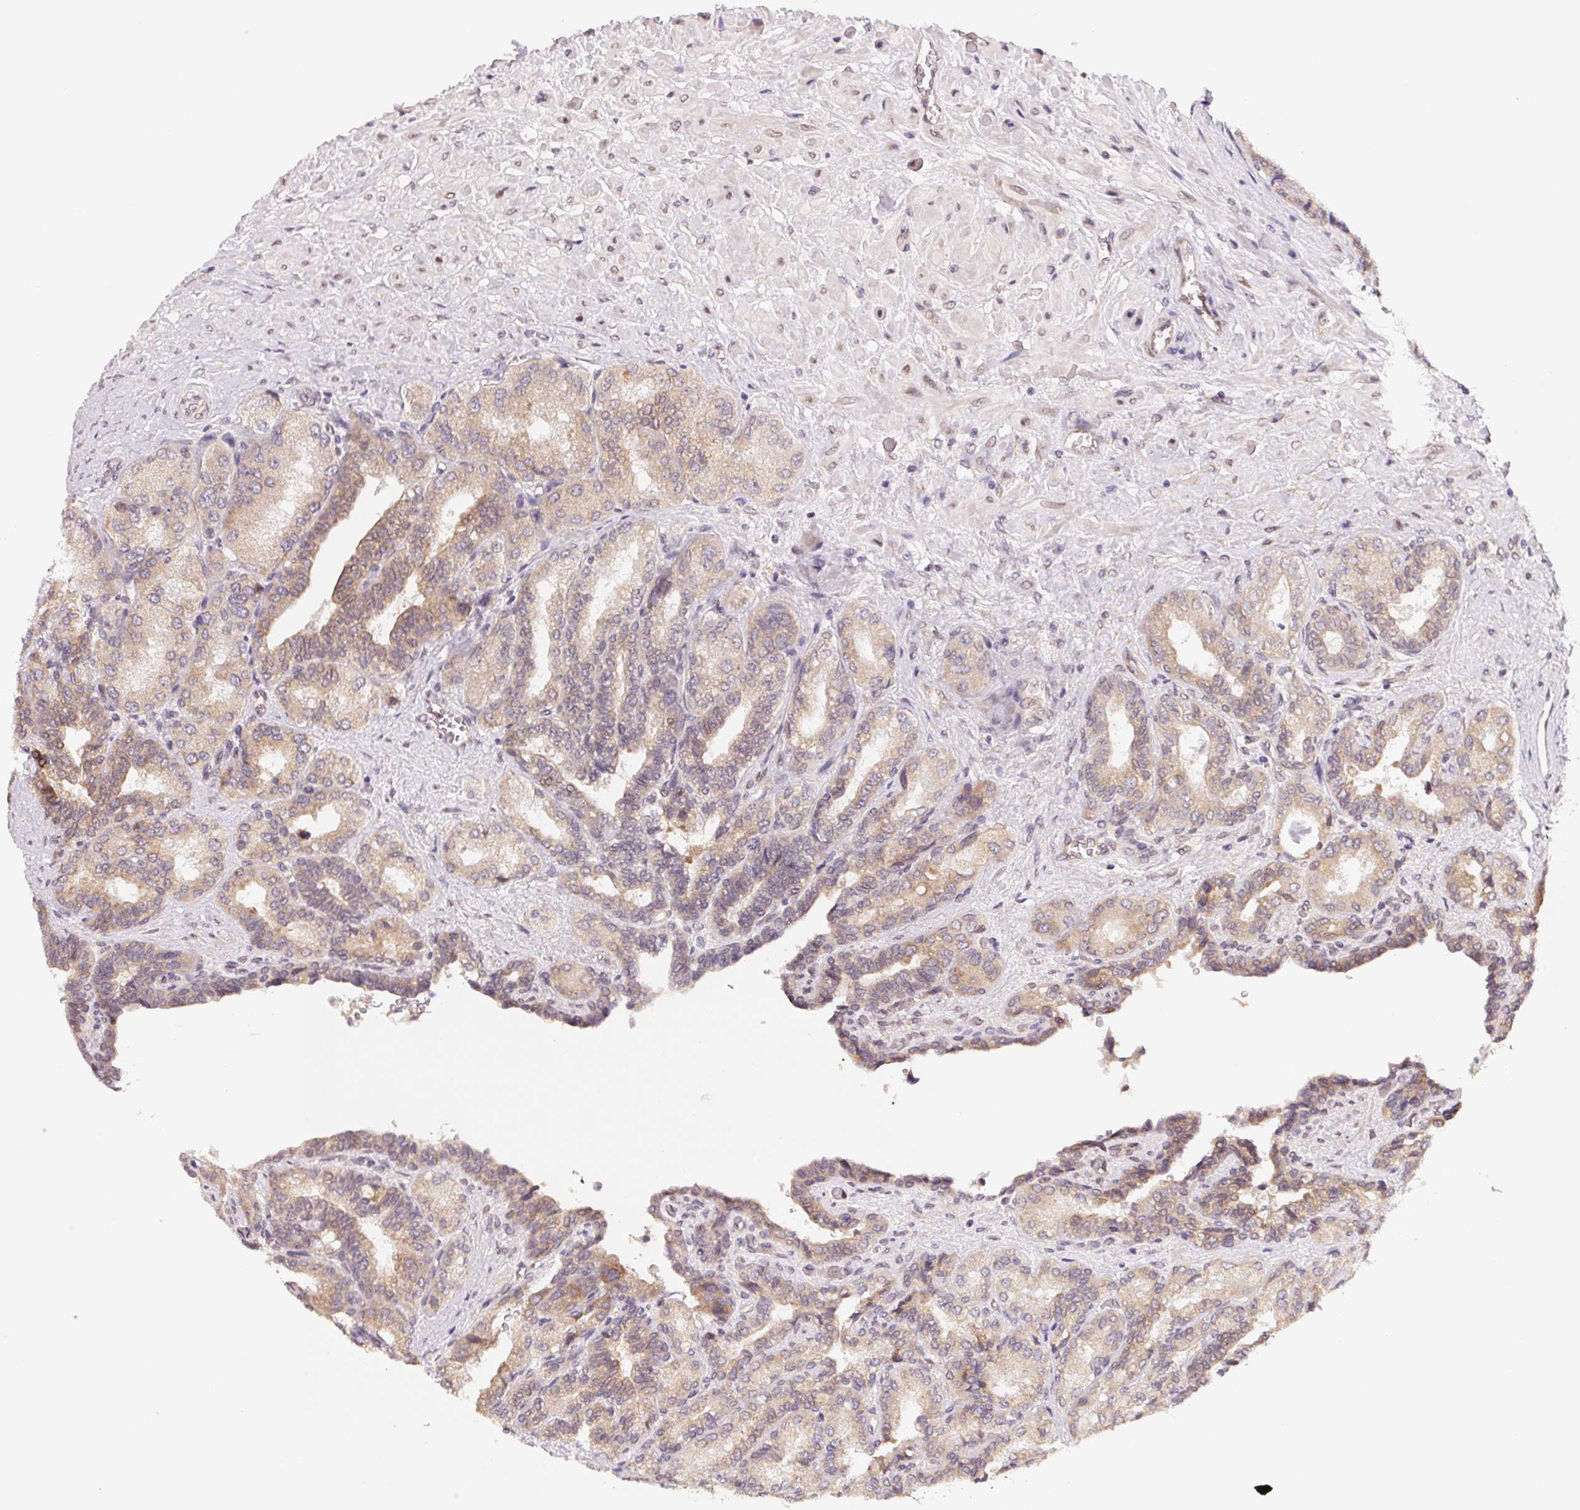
{"staining": {"intensity": "weak", "quantity": ">75%", "location": "cytoplasmic/membranous"}, "tissue": "seminal vesicle", "cell_type": "Glandular cells", "image_type": "normal", "snomed": [{"axis": "morphology", "description": "Normal tissue, NOS"}, {"axis": "topography", "description": "Seminal veicle"}], "caption": "Human seminal vesicle stained for a protein (brown) shows weak cytoplasmic/membranous positive expression in approximately >75% of glandular cells.", "gene": "EI24", "patient": {"sex": "male", "age": 68}}